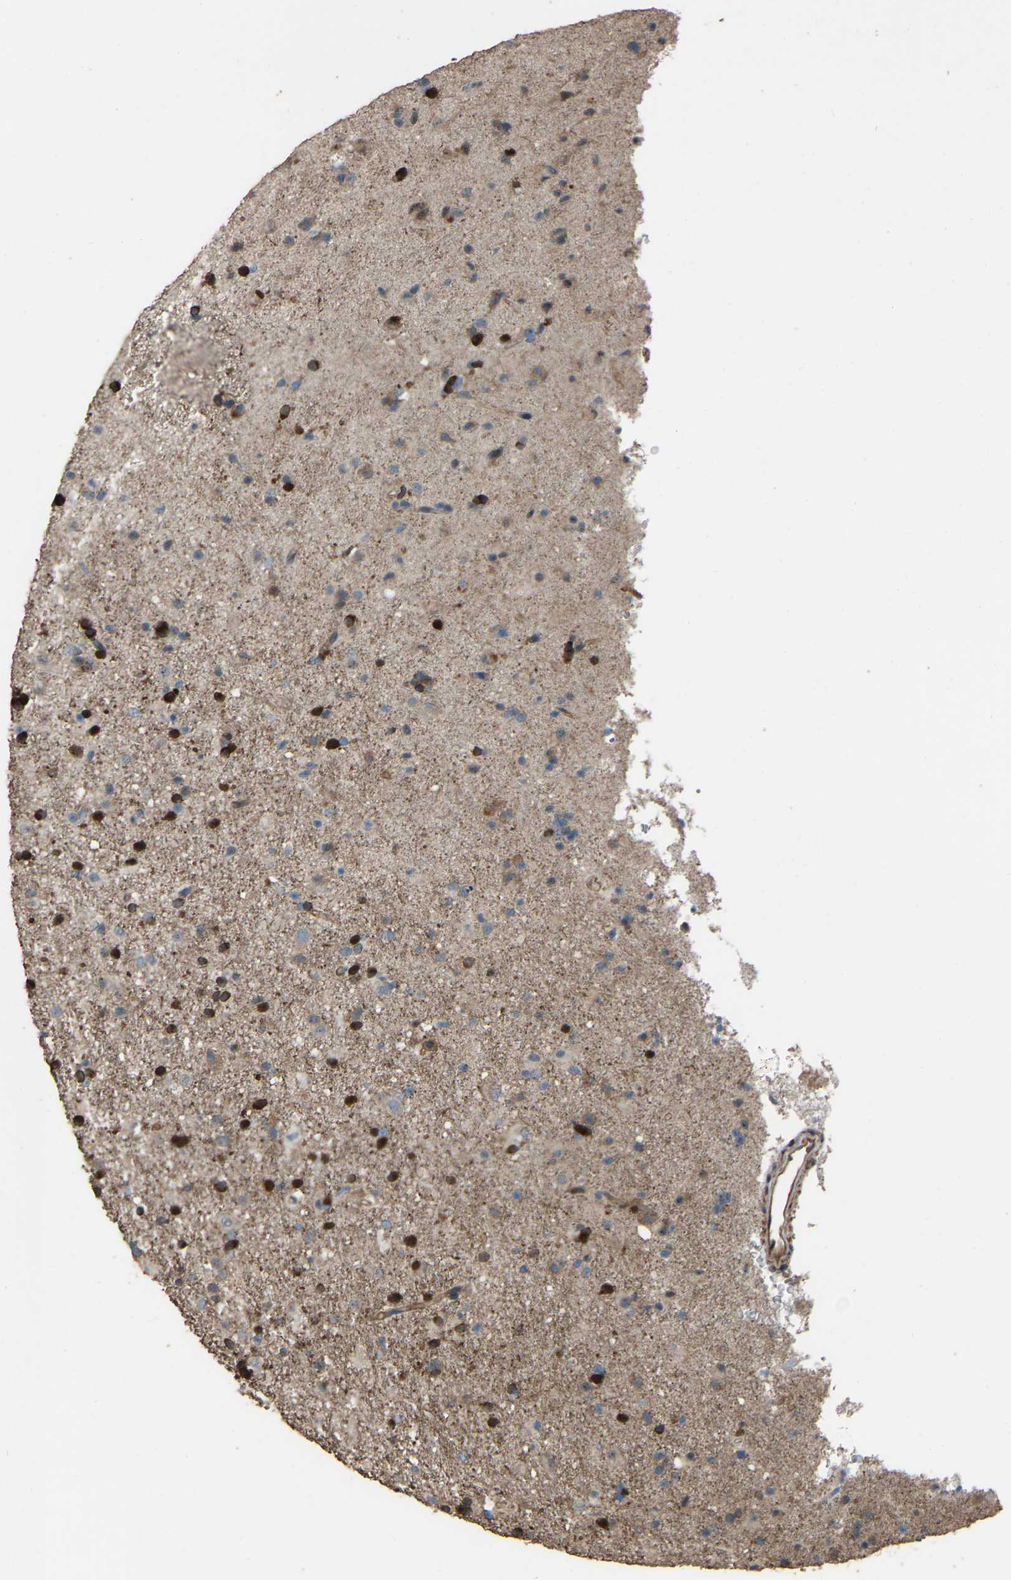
{"staining": {"intensity": "strong", "quantity": "<25%", "location": "nuclear"}, "tissue": "glioma", "cell_type": "Tumor cells", "image_type": "cancer", "snomed": [{"axis": "morphology", "description": "Glioma, malignant, Low grade"}, {"axis": "topography", "description": "Brain"}], "caption": "There is medium levels of strong nuclear expression in tumor cells of malignant glioma (low-grade), as demonstrated by immunohistochemical staining (brown color).", "gene": "SLC4A2", "patient": {"sex": "male", "age": 65}}